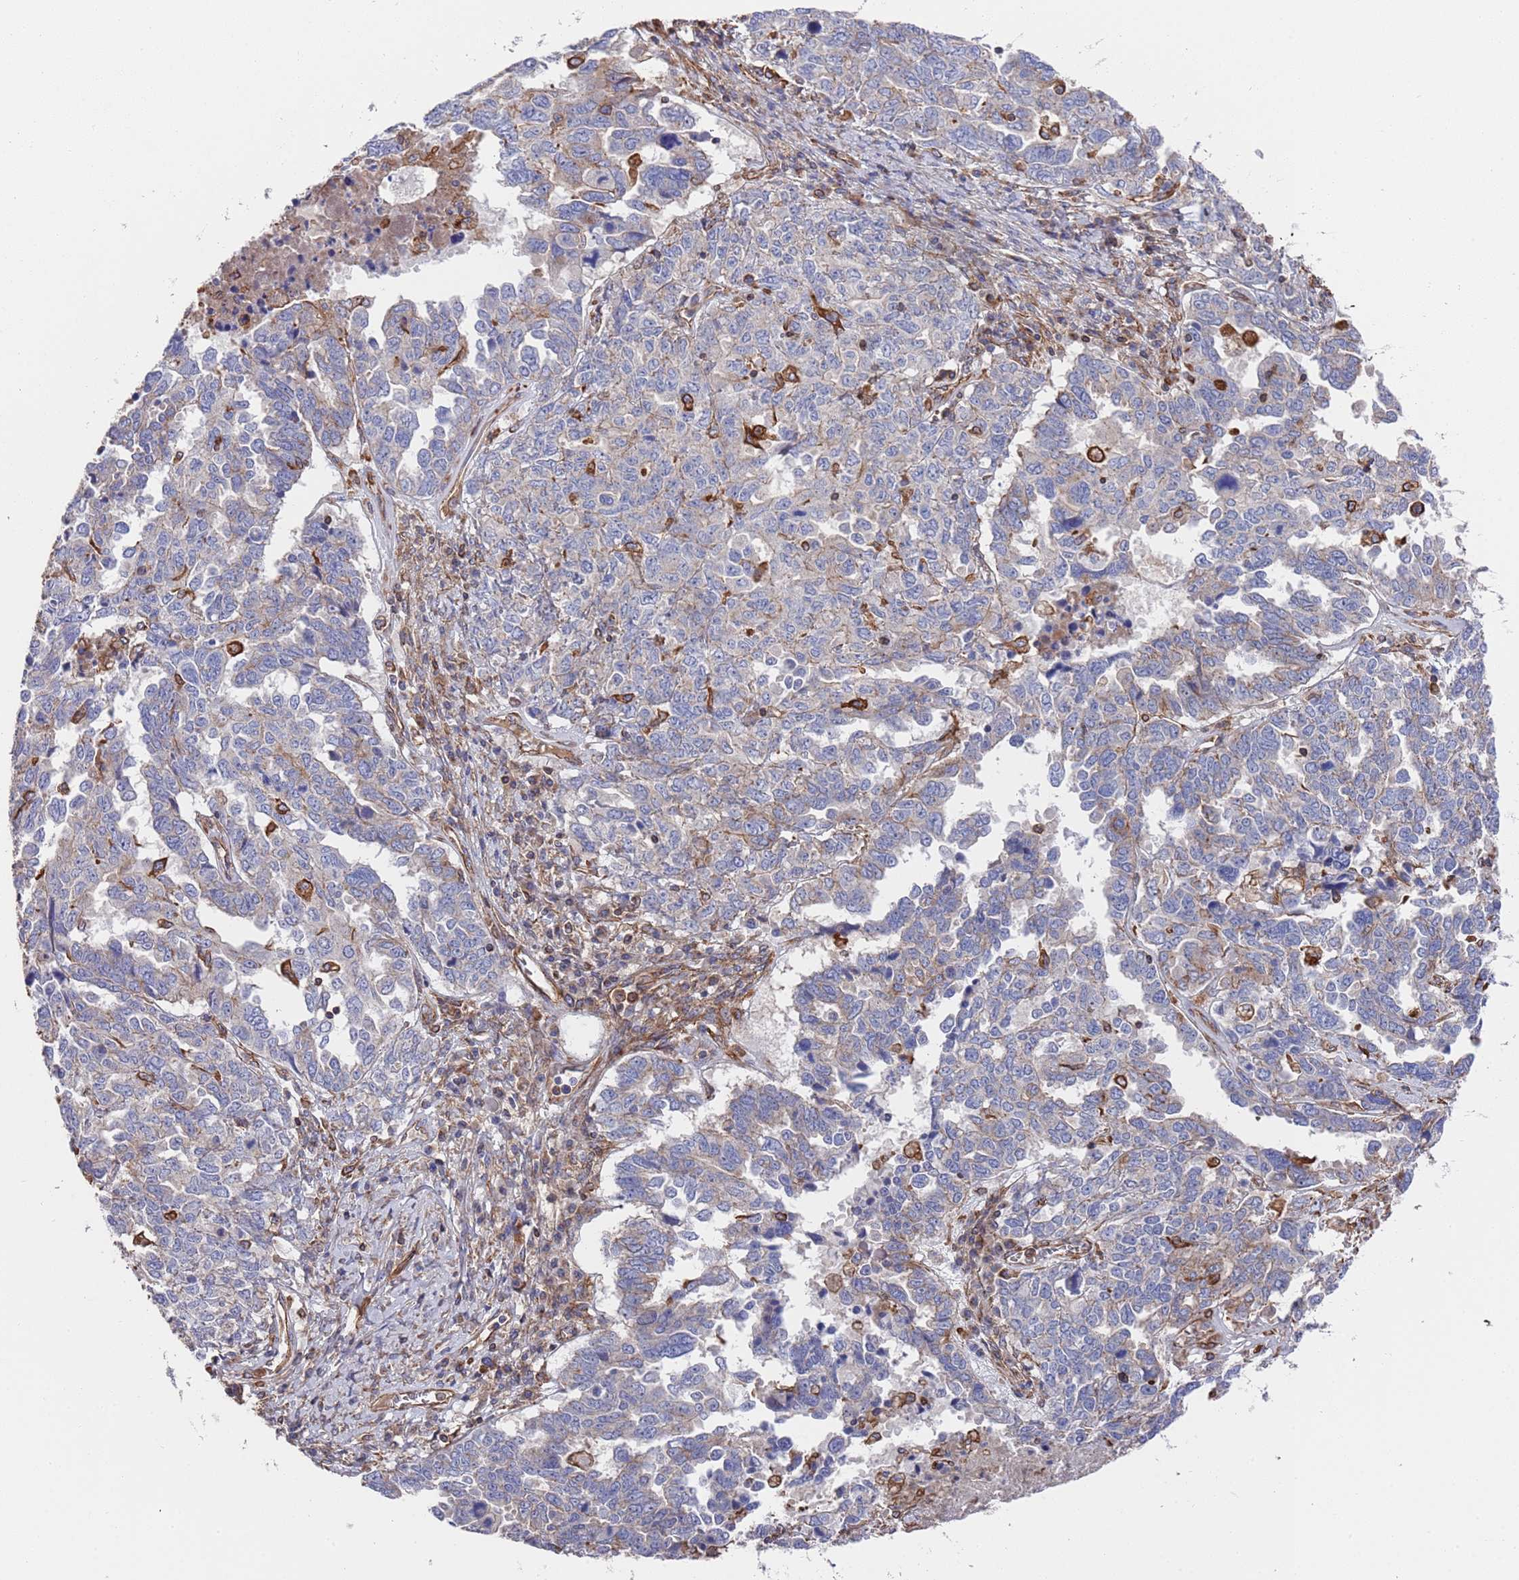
{"staining": {"intensity": "negative", "quantity": "none", "location": "none"}, "tissue": "ovarian cancer", "cell_type": "Tumor cells", "image_type": "cancer", "snomed": [{"axis": "morphology", "description": "Carcinoma, endometroid"}, {"axis": "topography", "description": "Ovary"}], "caption": "The IHC micrograph has no significant positivity in tumor cells of endometroid carcinoma (ovarian) tissue. (Brightfield microscopy of DAB immunohistochemistry (IHC) at high magnification).", "gene": "JAKMIP2", "patient": {"sex": "female", "age": 62}}